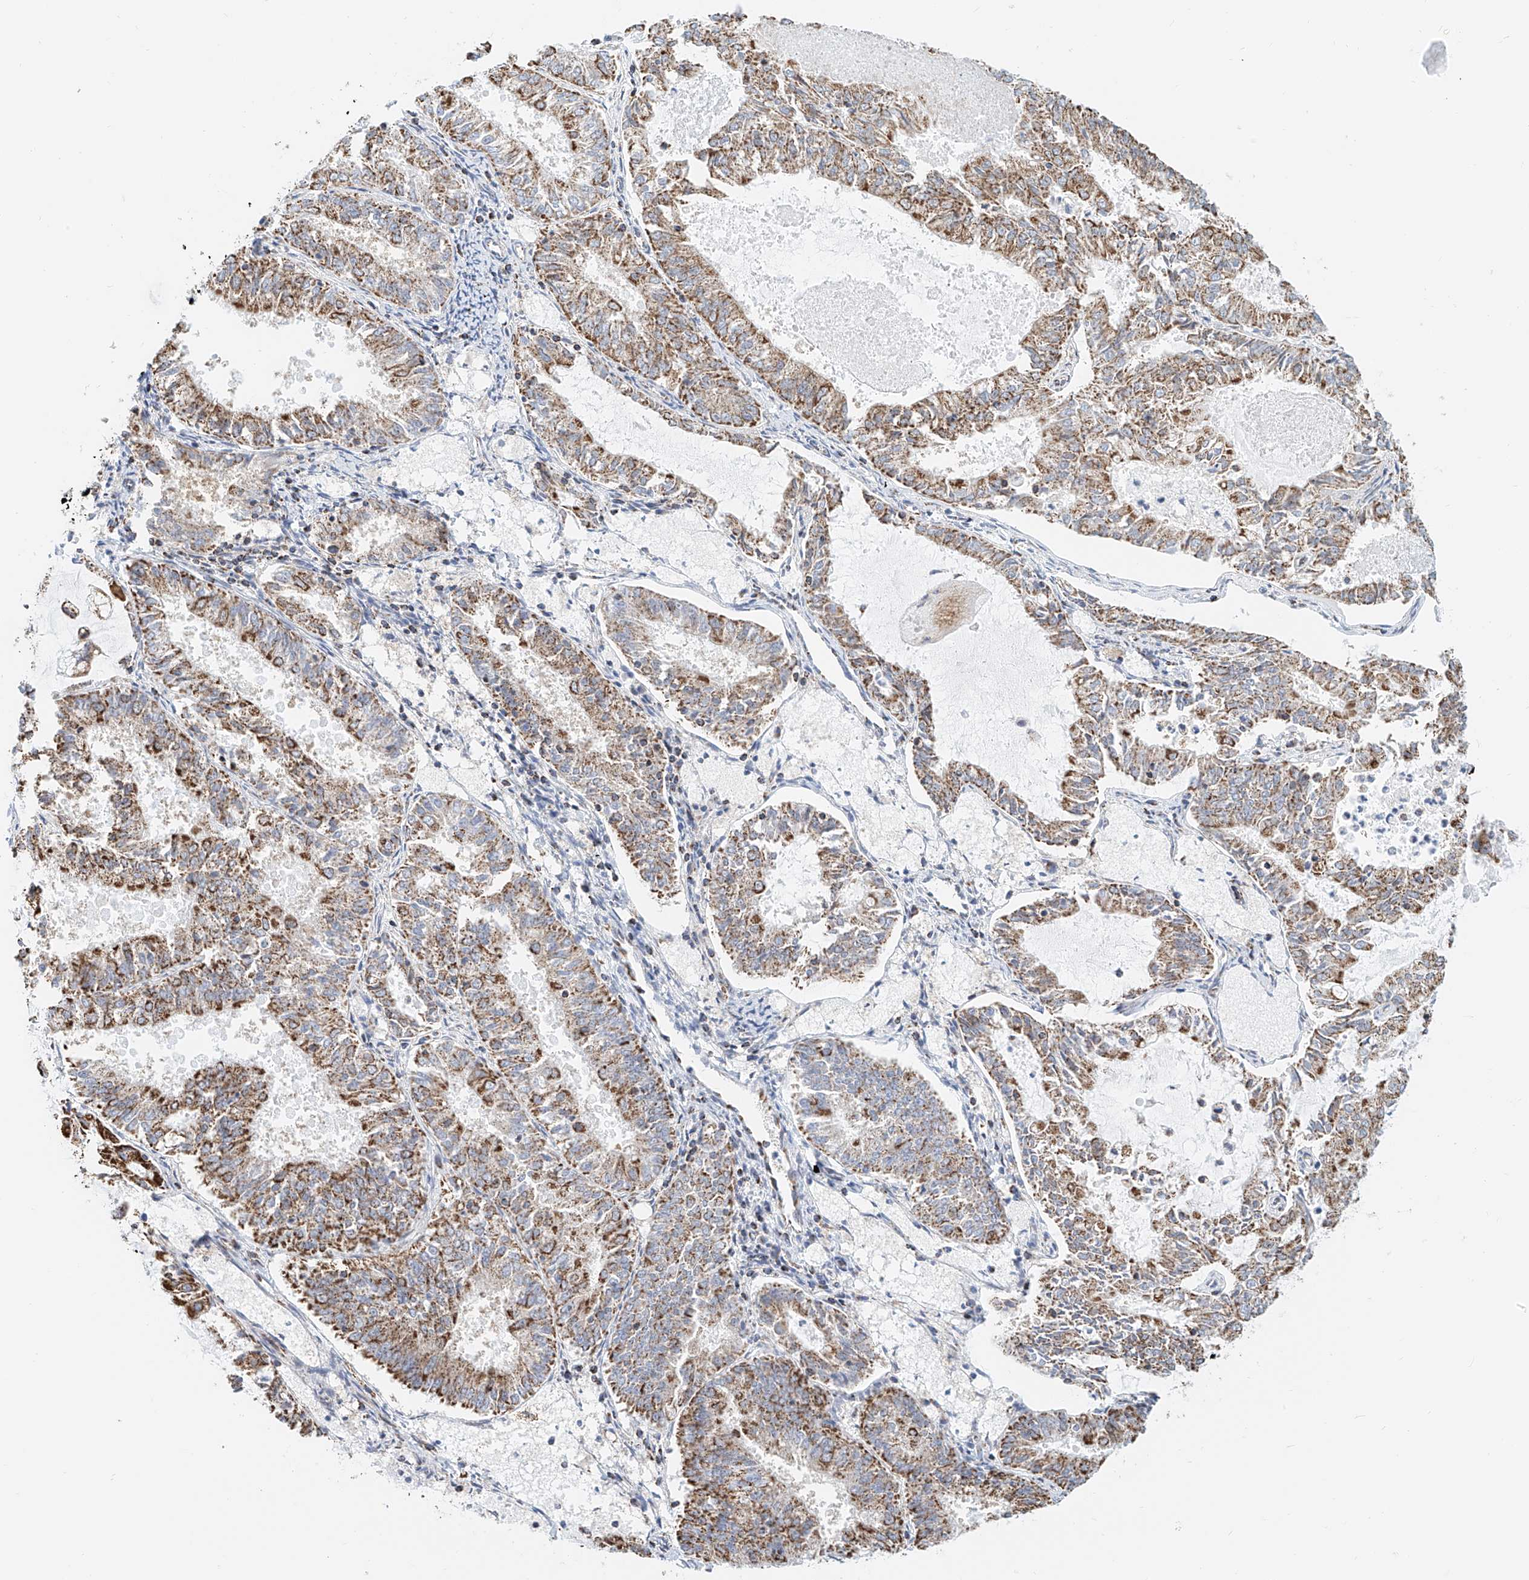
{"staining": {"intensity": "moderate", "quantity": ">75%", "location": "cytoplasmic/membranous"}, "tissue": "endometrial cancer", "cell_type": "Tumor cells", "image_type": "cancer", "snomed": [{"axis": "morphology", "description": "Adenocarcinoma, NOS"}, {"axis": "topography", "description": "Endometrium"}], "caption": "Endometrial cancer was stained to show a protein in brown. There is medium levels of moderate cytoplasmic/membranous staining in approximately >75% of tumor cells.", "gene": "NALCN", "patient": {"sex": "female", "age": 57}}